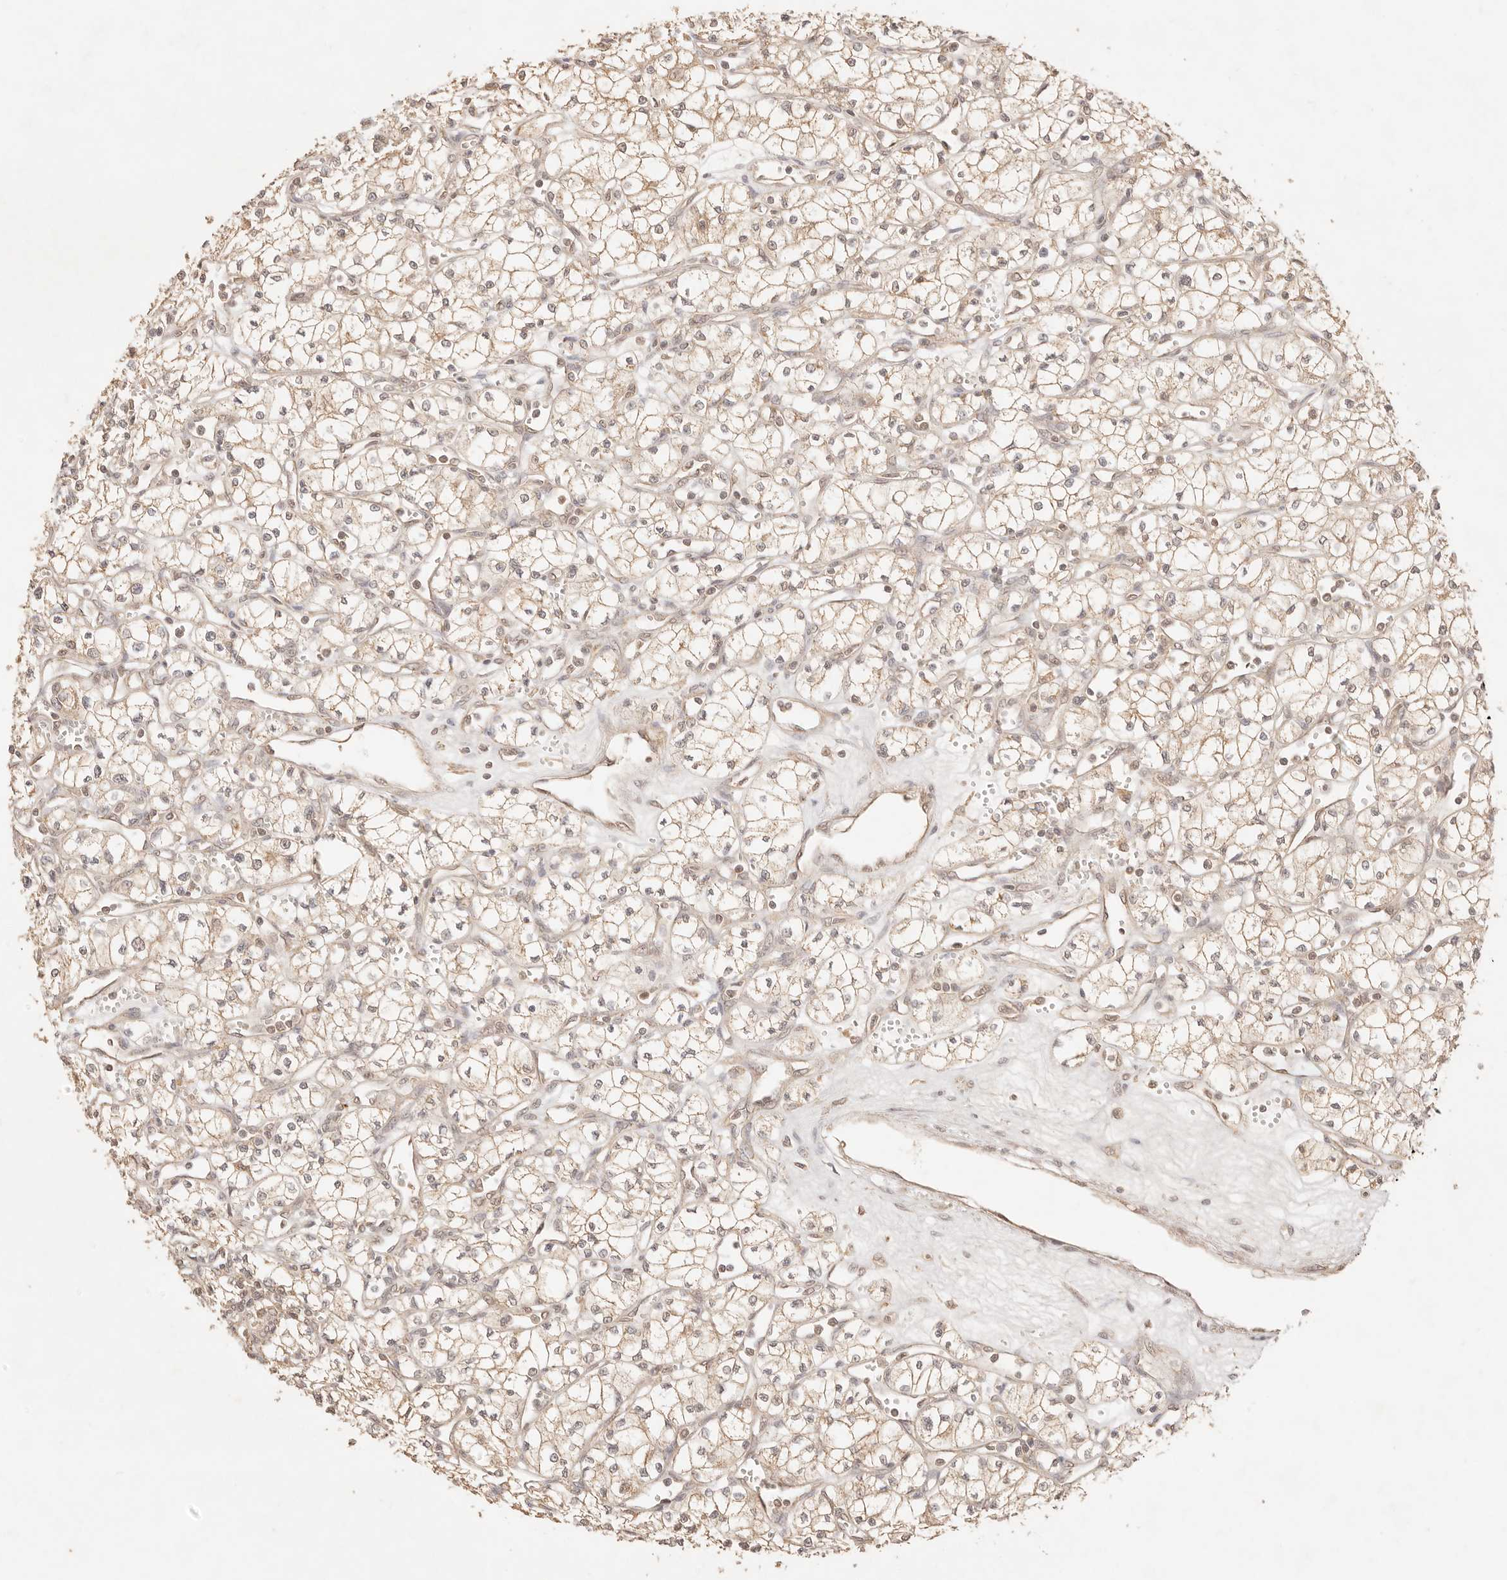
{"staining": {"intensity": "weak", "quantity": ">75%", "location": "cytoplasmic/membranous"}, "tissue": "renal cancer", "cell_type": "Tumor cells", "image_type": "cancer", "snomed": [{"axis": "morphology", "description": "Adenocarcinoma, NOS"}, {"axis": "topography", "description": "Kidney"}], "caption": "An image of human renal cancer stained for a protein displays weak cytoplasmic/membranous brown staining in tumor cells.", "gene": "TRIM11", "patient": {"sex": "male", "age": 59}}